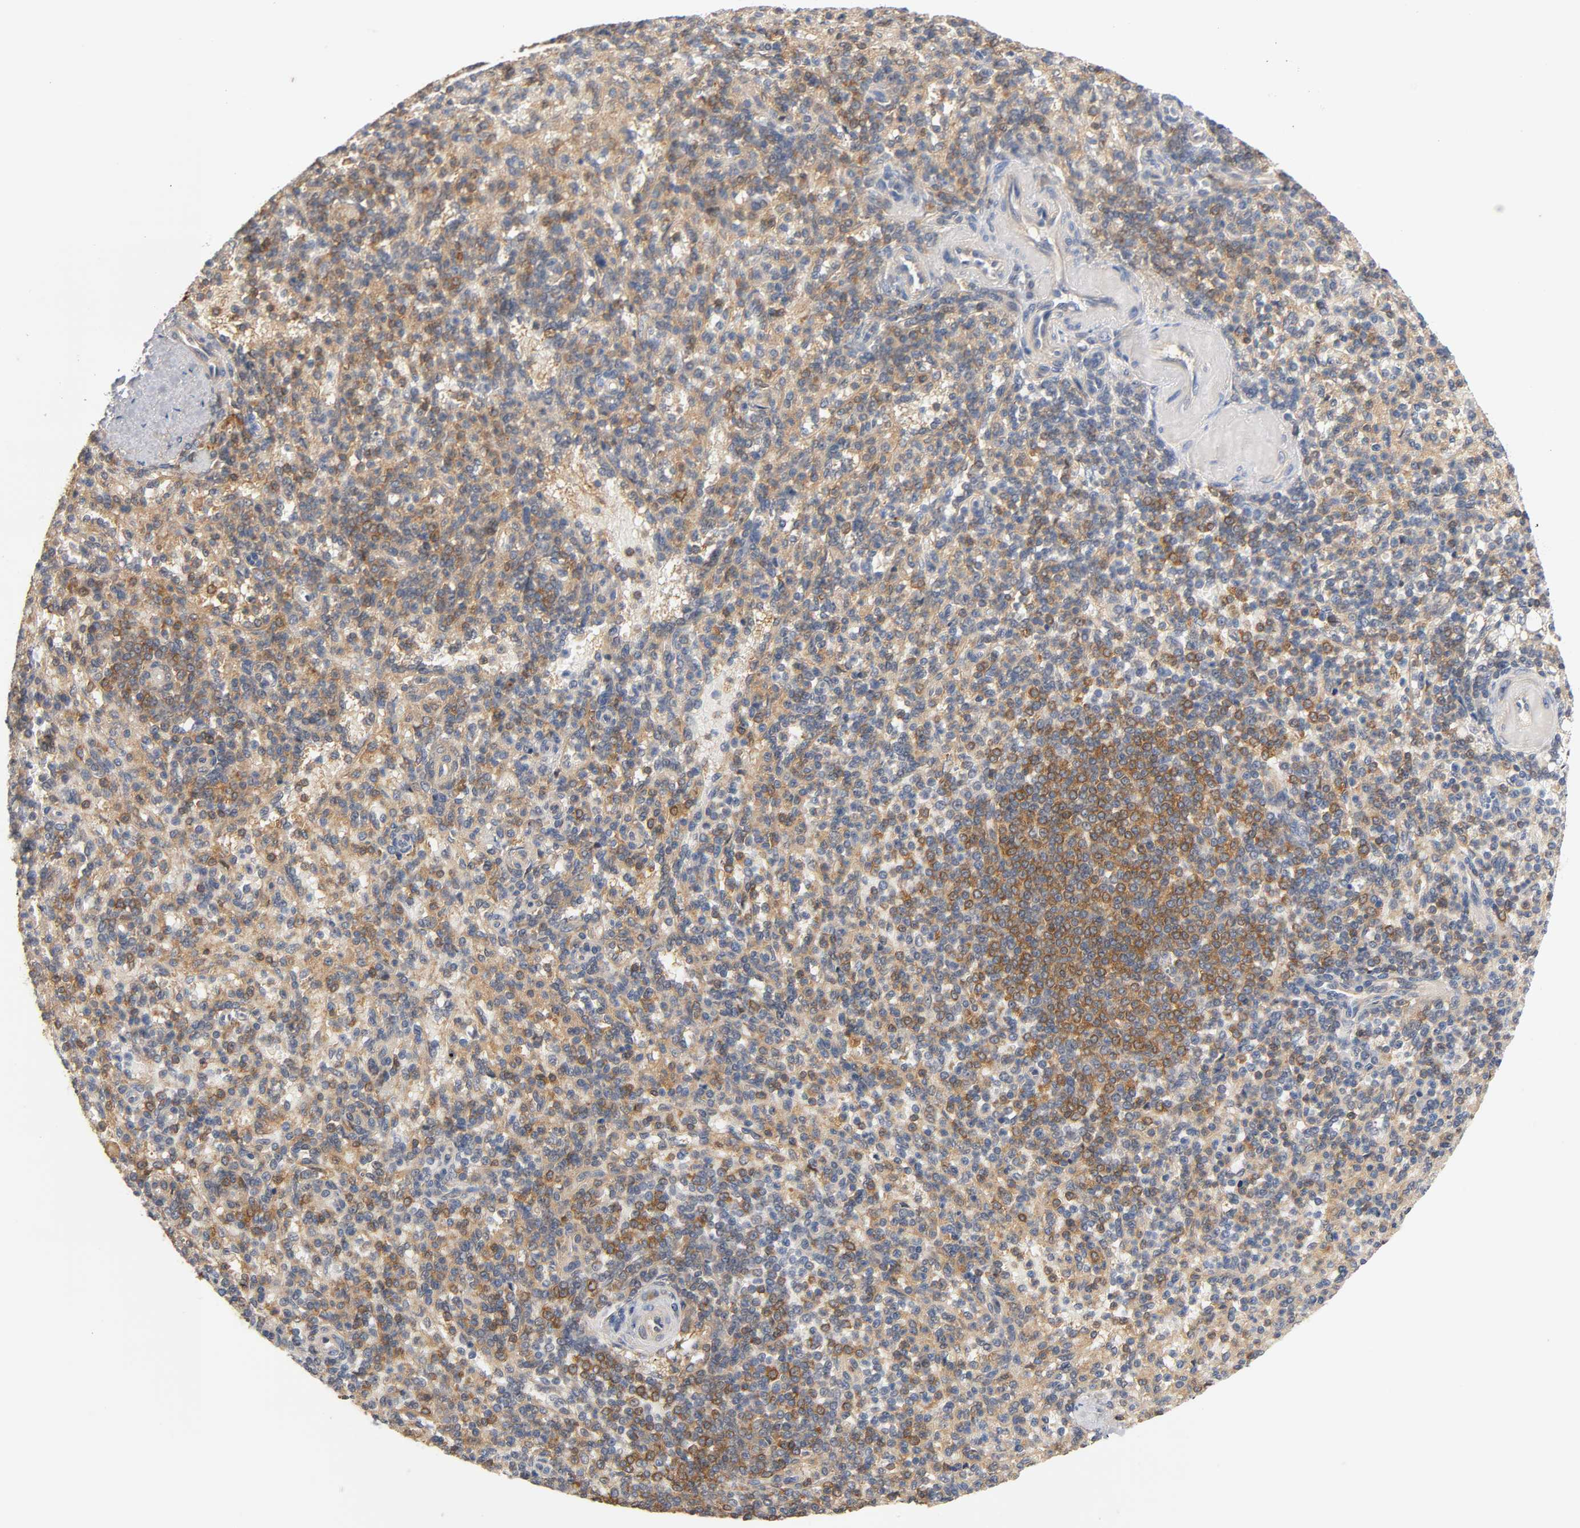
{"staining": {"intensity": "moderate", "quantity": ">75%", "location": "cytoplasmic/membranous,nuclear"}, "tissue": "spleen", "cell_type": "Cells in red pulp", "image_type": "normal", "snomed": [{"axis": "morphology", "description": "Normal tissue, NOS"}, {"axis": "topography", "description": "Spleen"}], "caption": "This image demonstrates IHC staining of benign human spleen, with medium moderate cytoplasmic/membranous,nuclear expression in approximately >75% of cells in red pulp.", "gene": "ACTR2", "patient": {"sex": "female", "age": 74}}